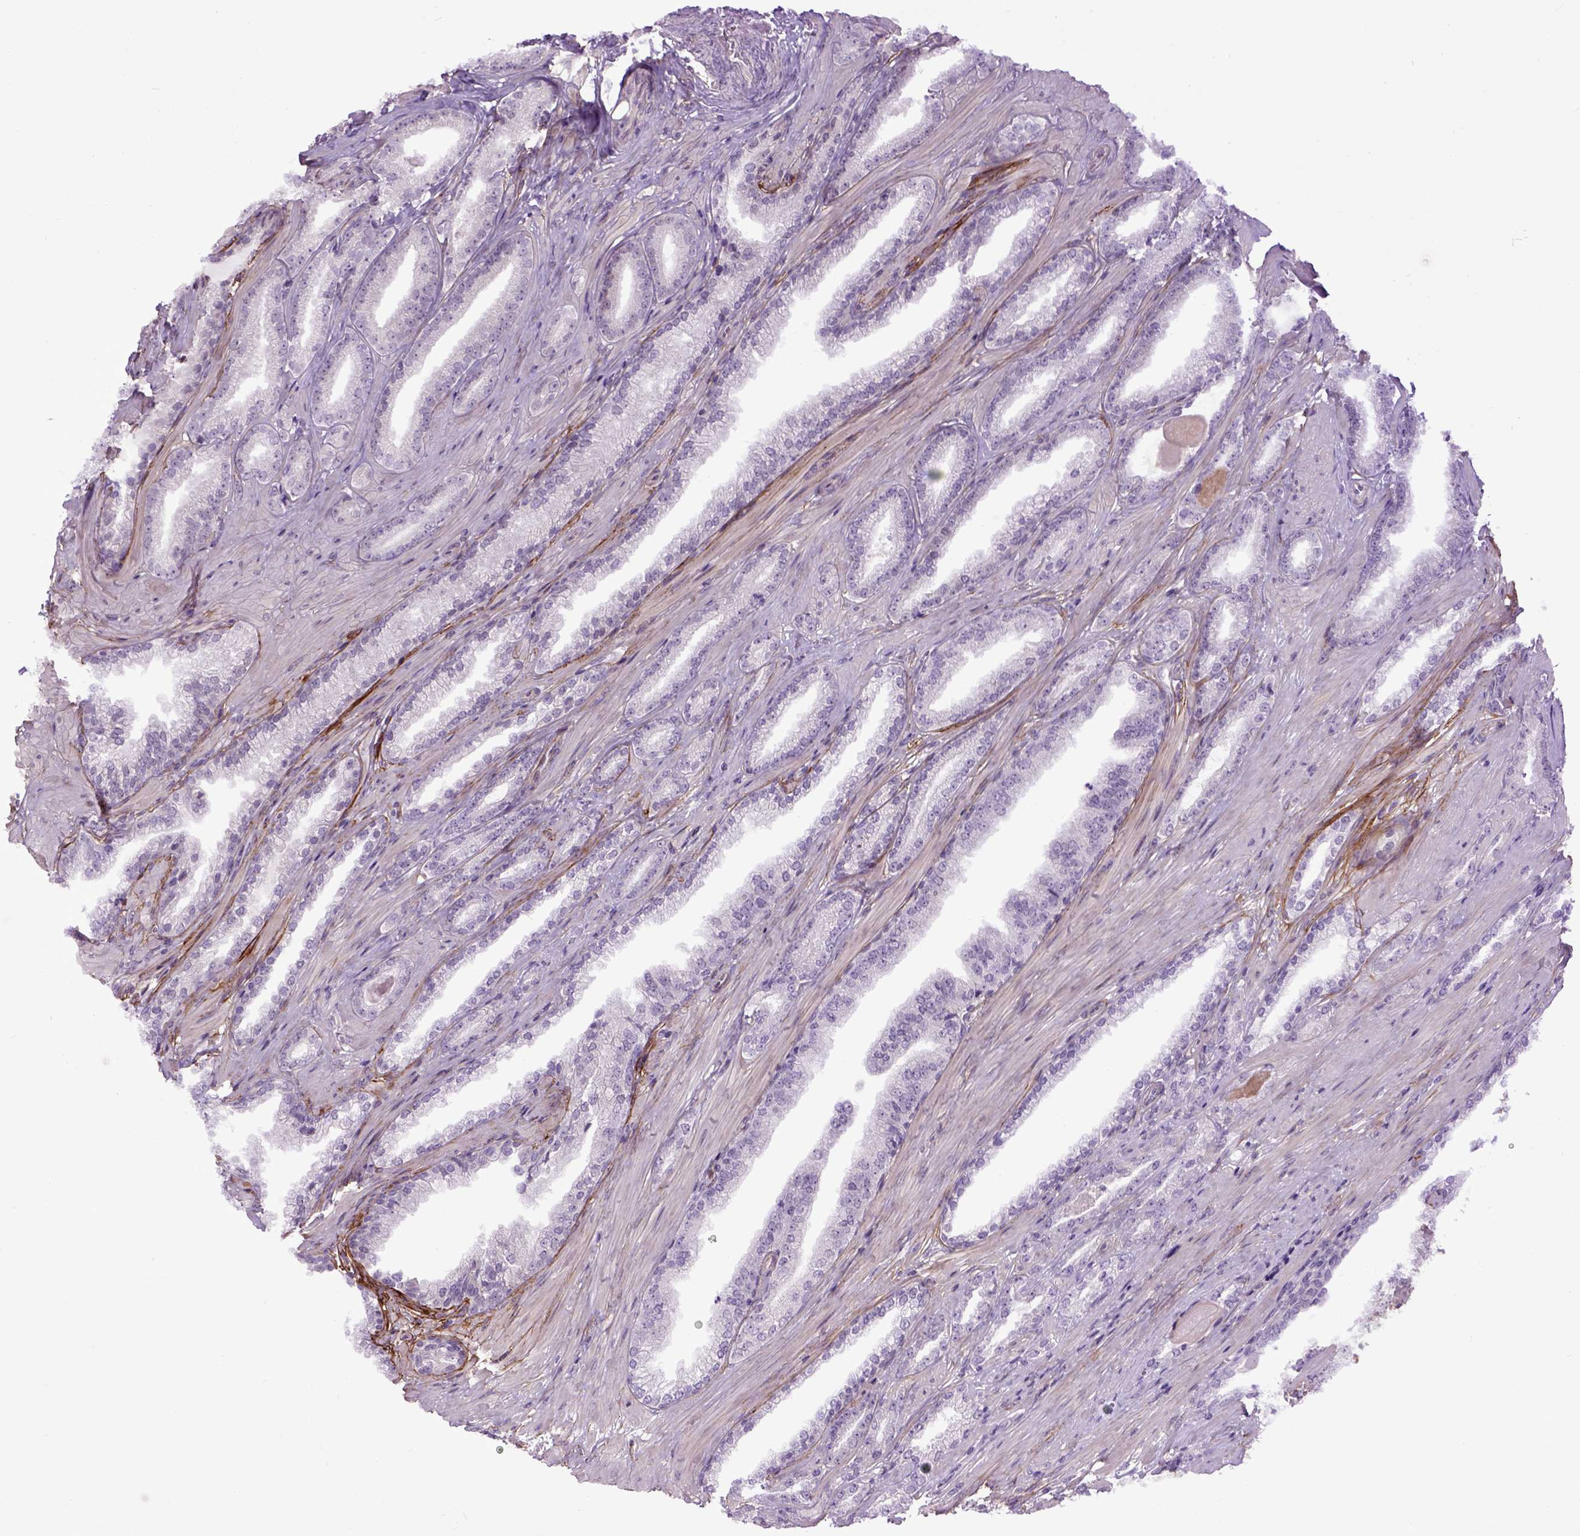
{"staining": {"intensity": "negative", "quantity": "none", "location": "none"}, "tissue": "prostate cancer", "cell_type": "Tumor cells", "image_type": "cancer", "snomed": [{"axis": "morphology", "description": "Adenocarcinoma, Low grade"}, {"axis": "topography", "description": "Prostate"}], "caption": "Immunohistochemistry (IHC) photomicrograph of low-grade adenocarcinoma (prostate) stained for a protein (brown), which demonstrates no staining in tumor cells.", "gene": "EMILIN3", "patient": {"sex": "male", "age": 61}}